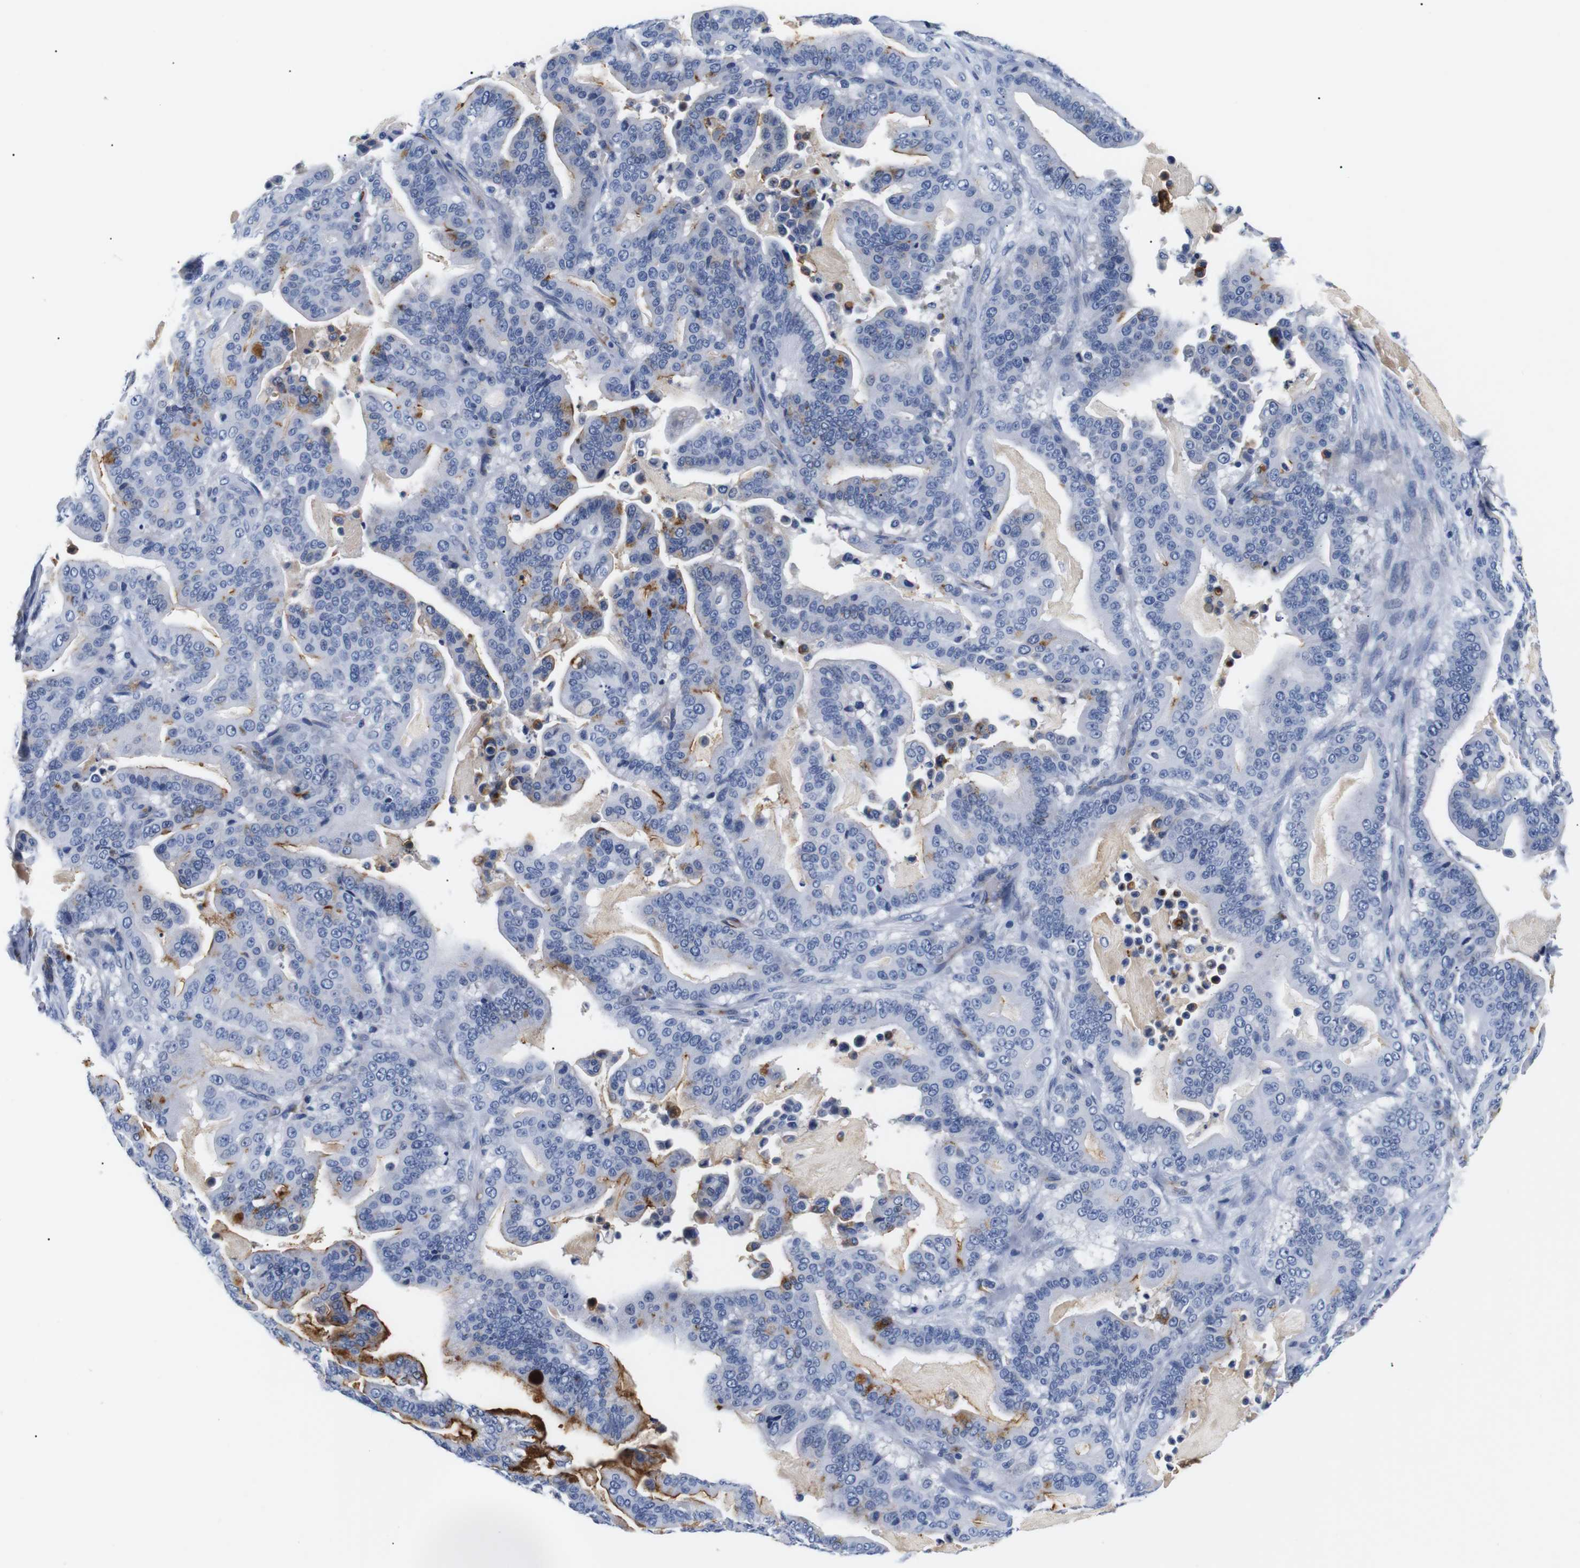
{"staining": {"intensity": "moderate", "quantity": "25%-75%", "location": "cytoplasmic/membranous"}, "tissue": "pancreatic cancer", "cell_type": "Tumor cells", "image_type": "cancer", "snomed": [{"axis": "morphology", "description": "Adenocarcinoma, NOS"}, {"axis": "topography", "description": "Pancreas"}], "caption": "Immunohistochemistry (IHC) photomicrograph of adenocarcinoma (pancreatic) stained for a protein (brown), which demonstrates medium levels of moderate cytoplasmic/membranous staining in approximately 25%-75% of tumor cells.", "gene": "MUC4", "patient": {"sex": "male", "age": 63}}